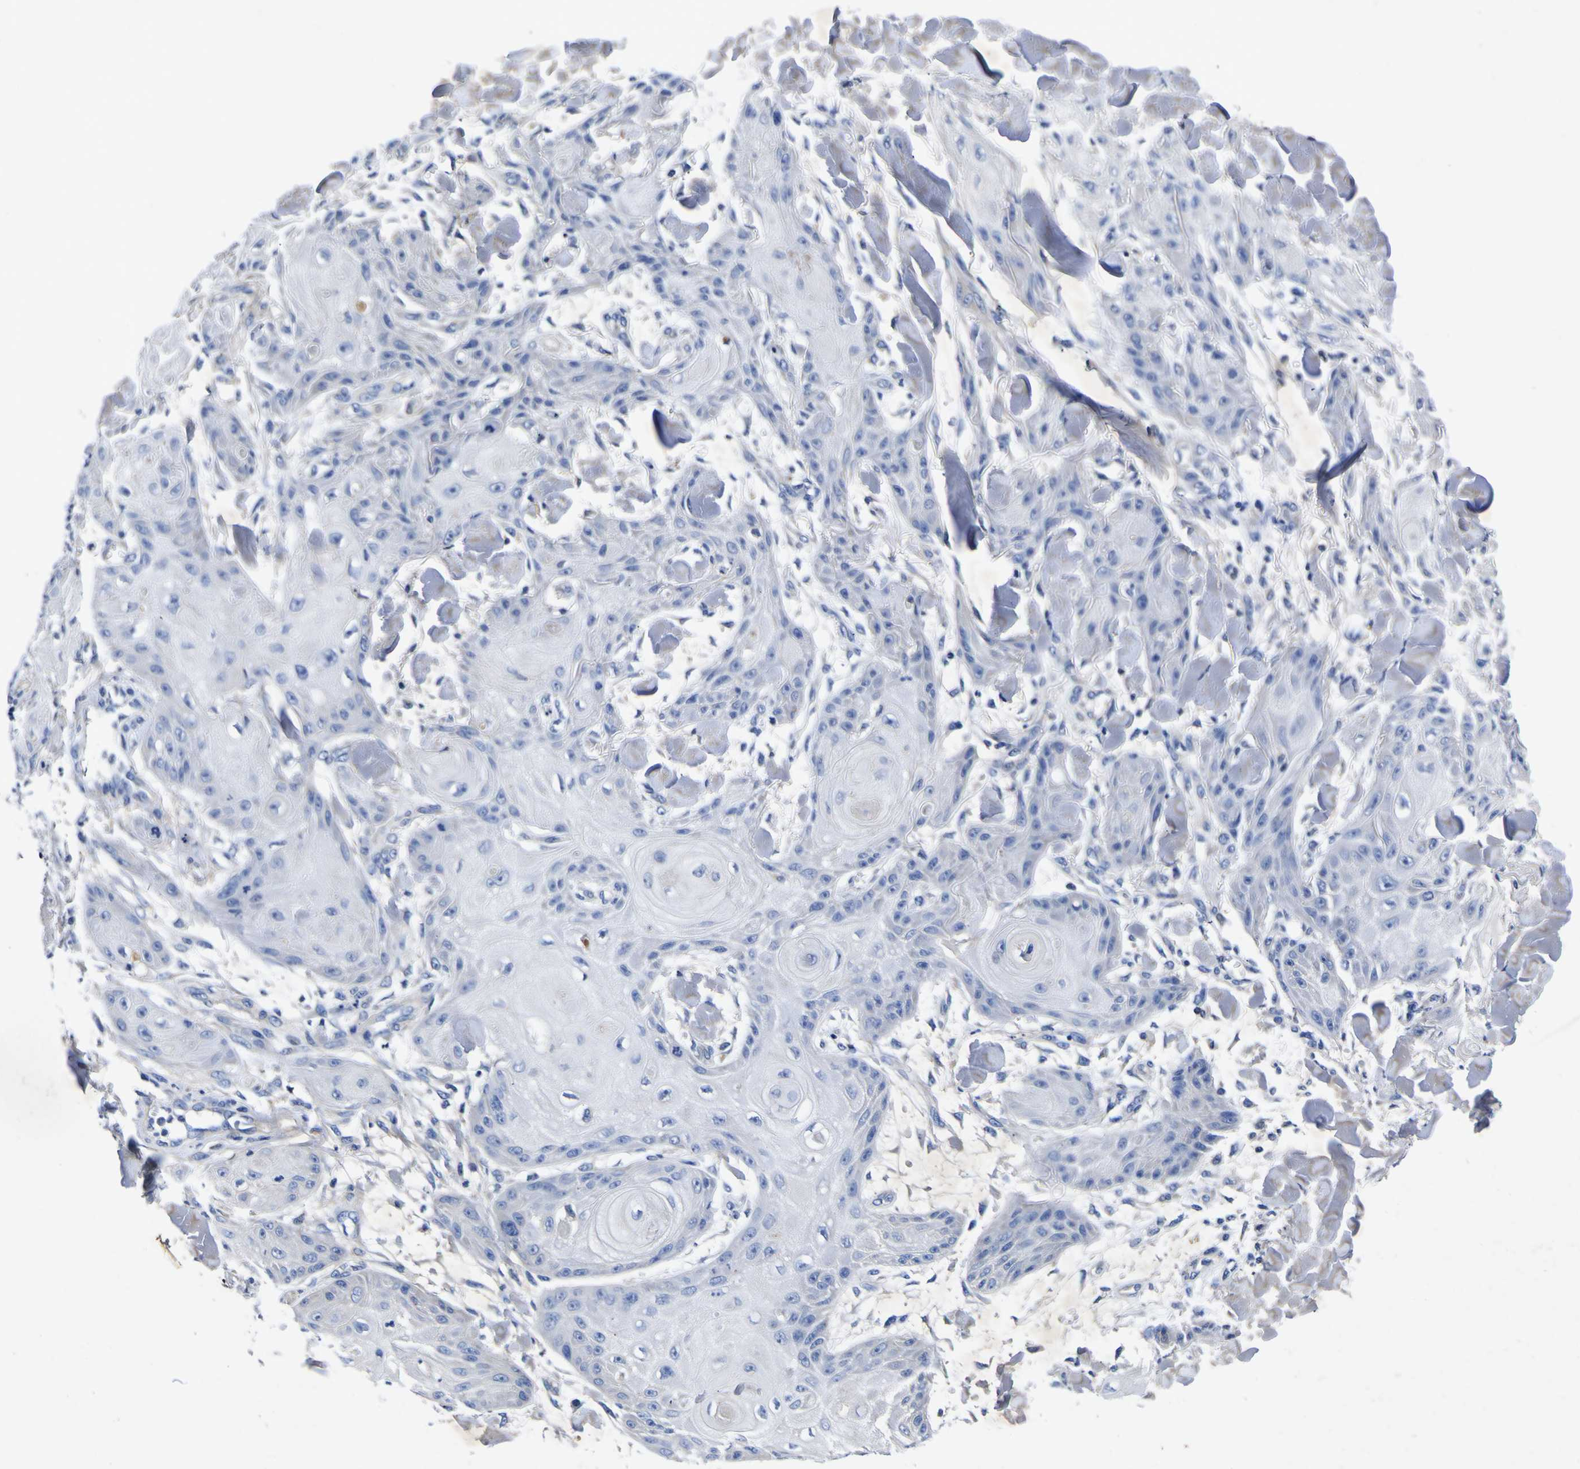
{"staining": {"intensity": "negative", "quantity": "none", "location": "none"}, "tissue": "skin cancer", "cell_type": "Tumor cells", "image_type": "cancer", "snomed": [{"axis": "morphology", "description": "Squamous cell carcinoma, NOS"}, {"axis": "topography", "description": "Skin"}], "caption": "Skin cancer (squamous cell carcinoma) was stained to show a protein in brown. There is no significant positivity in tumor cells.", "gene": "VASN", "patient": {"sex": "male", "age": 74}}